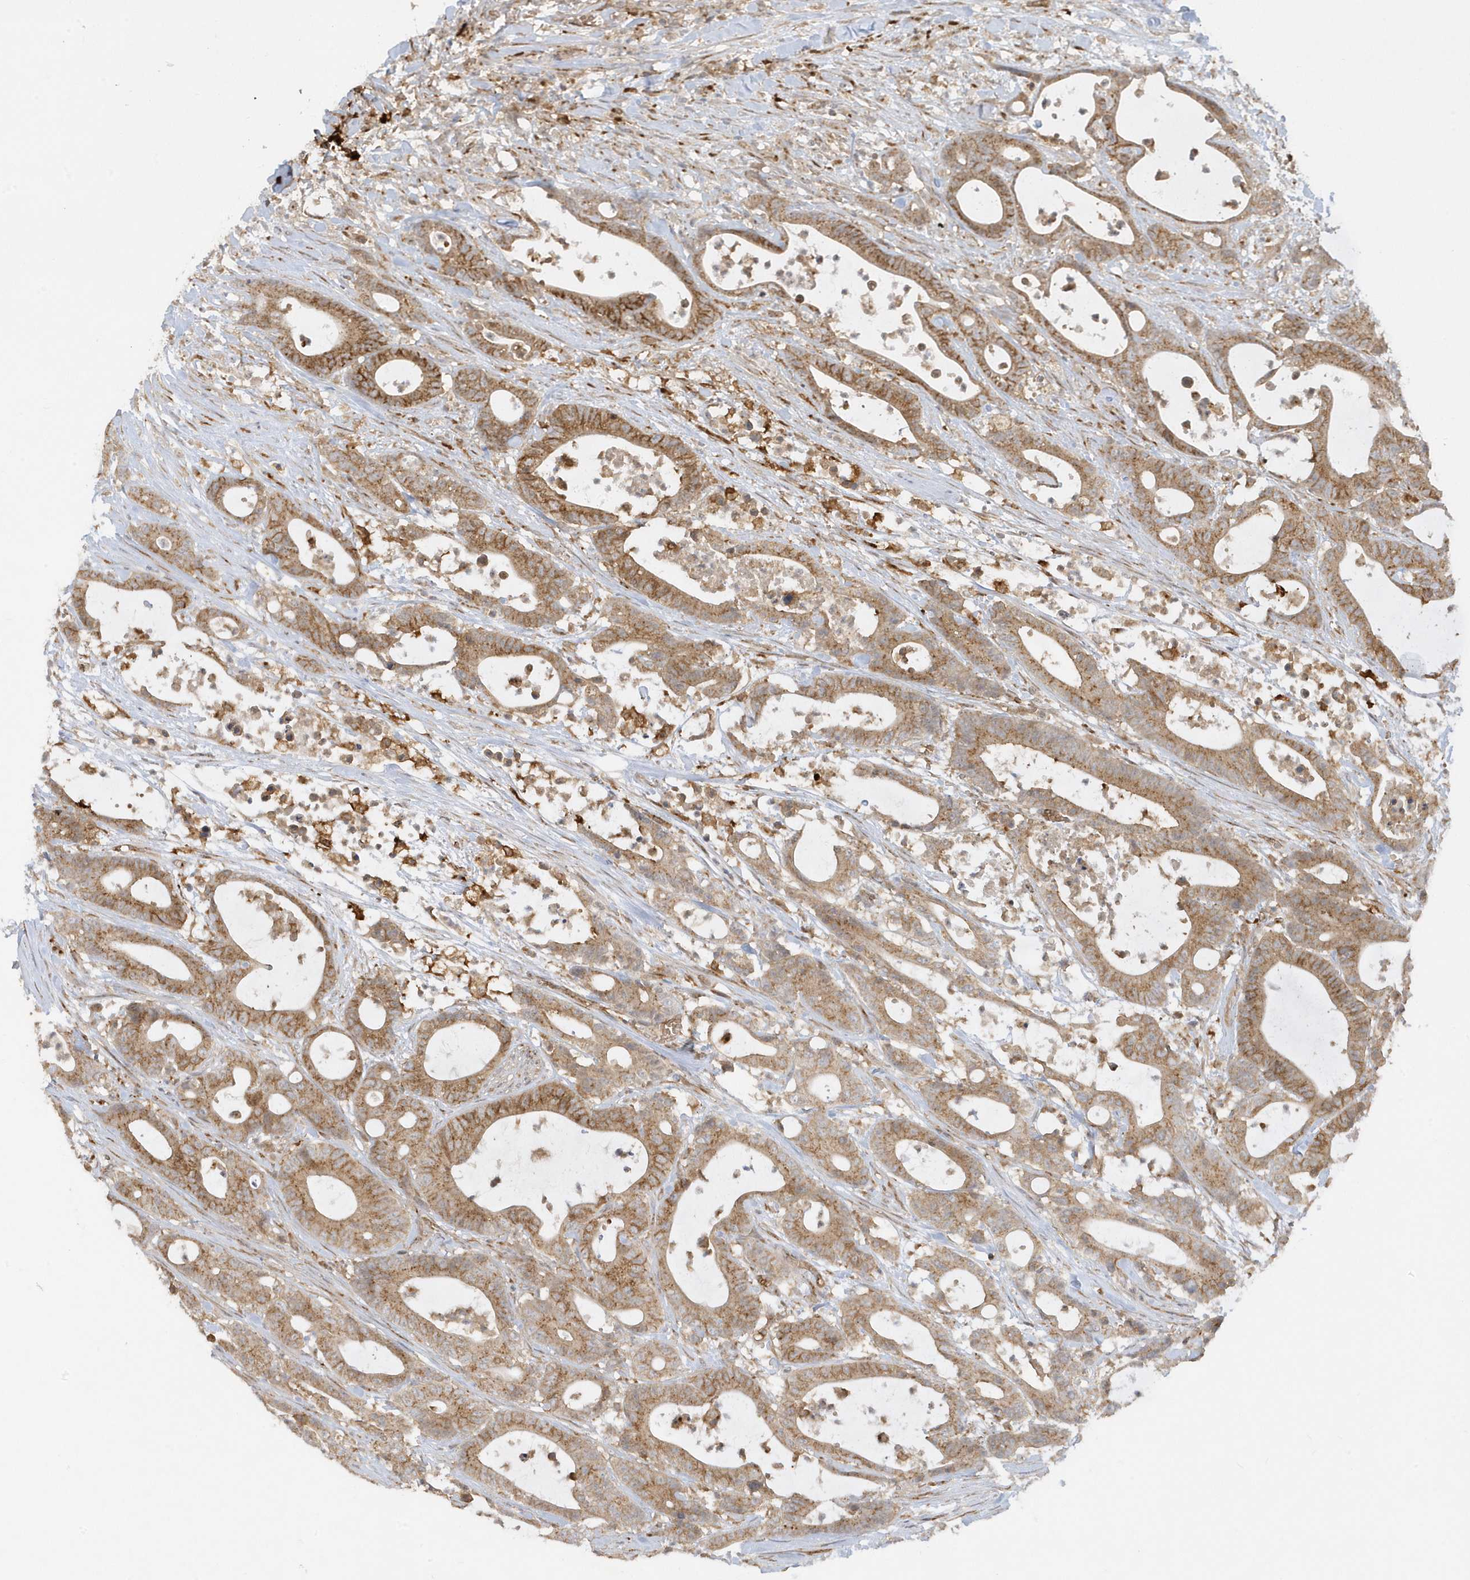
{"staining": {"intensity": "moderate", "quantity": ">75%", "location": "cytoplasmic/membranous"}, "tissue": "colorectal cancer", "cell_type": "Tumor cells", "image_type": "cancer", "snomed": [{"axis": "morphology", "description": "Adenocarcinoma, NOS"}, {"axis": "topography", "description": "Colon"}], "caption": "Approximately >75% of tumor cells in human colorectal cancer demonstrate moderate cytoplasmic/membranous protein positivity as visualized by brown immunohistochemical staining.", "gene": "RPP40", "patient": {"sex": "female", "age": 84}}